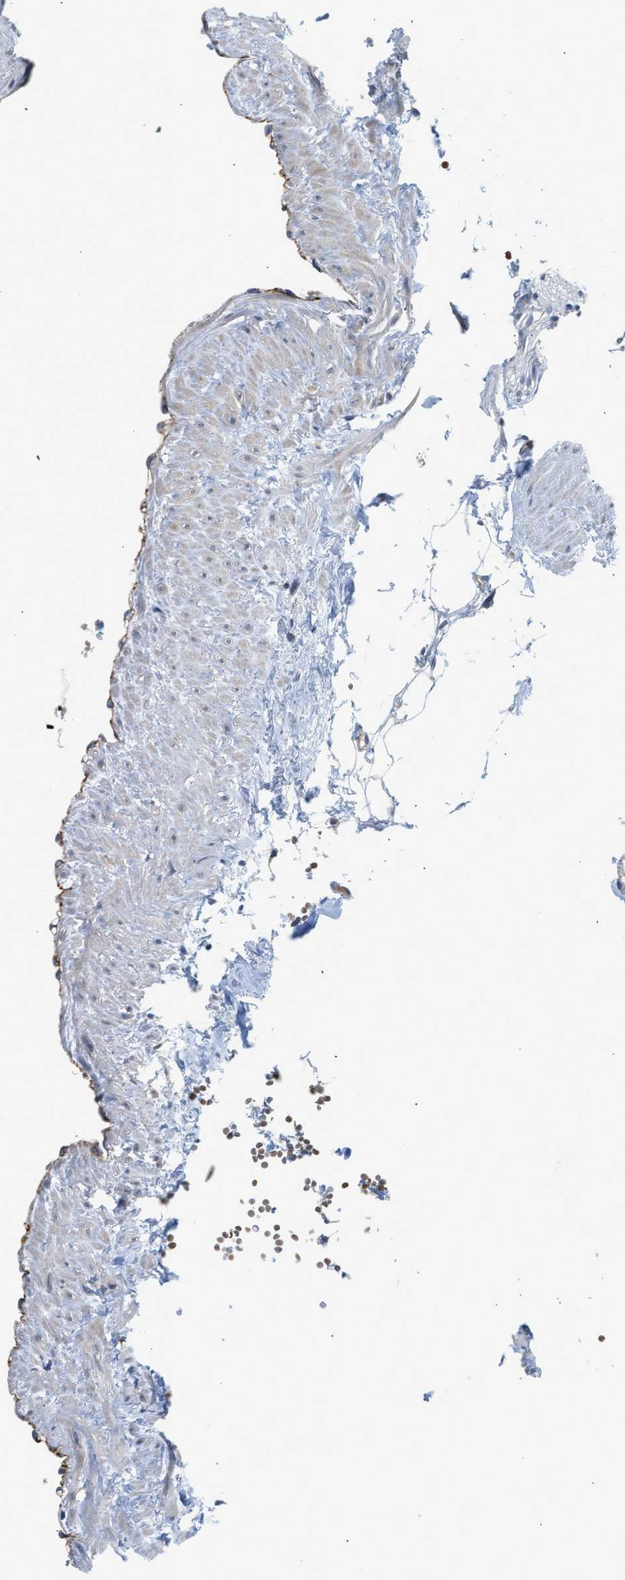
{"staining": {"intensity": "weak", "quantity": ">75%", "location": "cytoplasmic/membranous"}, "tissue": "prostate cancer", "cell_type": "Tumor cells", "image_type": "cancer", "snomed": [{"axis": "morphology", "description": "Adenocarcinoma, Low grade"}, {"axis": "topography", "description": "Prostate"}], "caption": "The photomicrograph exhibits a brown stain indicating the presence of a protein in the cytoplasmic/membranous of tumor cells in prostate cancer (adenocarcinoma (low-grade)). The staining was performed using DAB (3,3'-diaminobenzidine) to visualize the protein expression in brown, while the nuclei were stained in blue with hematoxylin (Magnification: 20x).", "gene": "PIM1", "patient": {"sex": "male", "age": 53}}